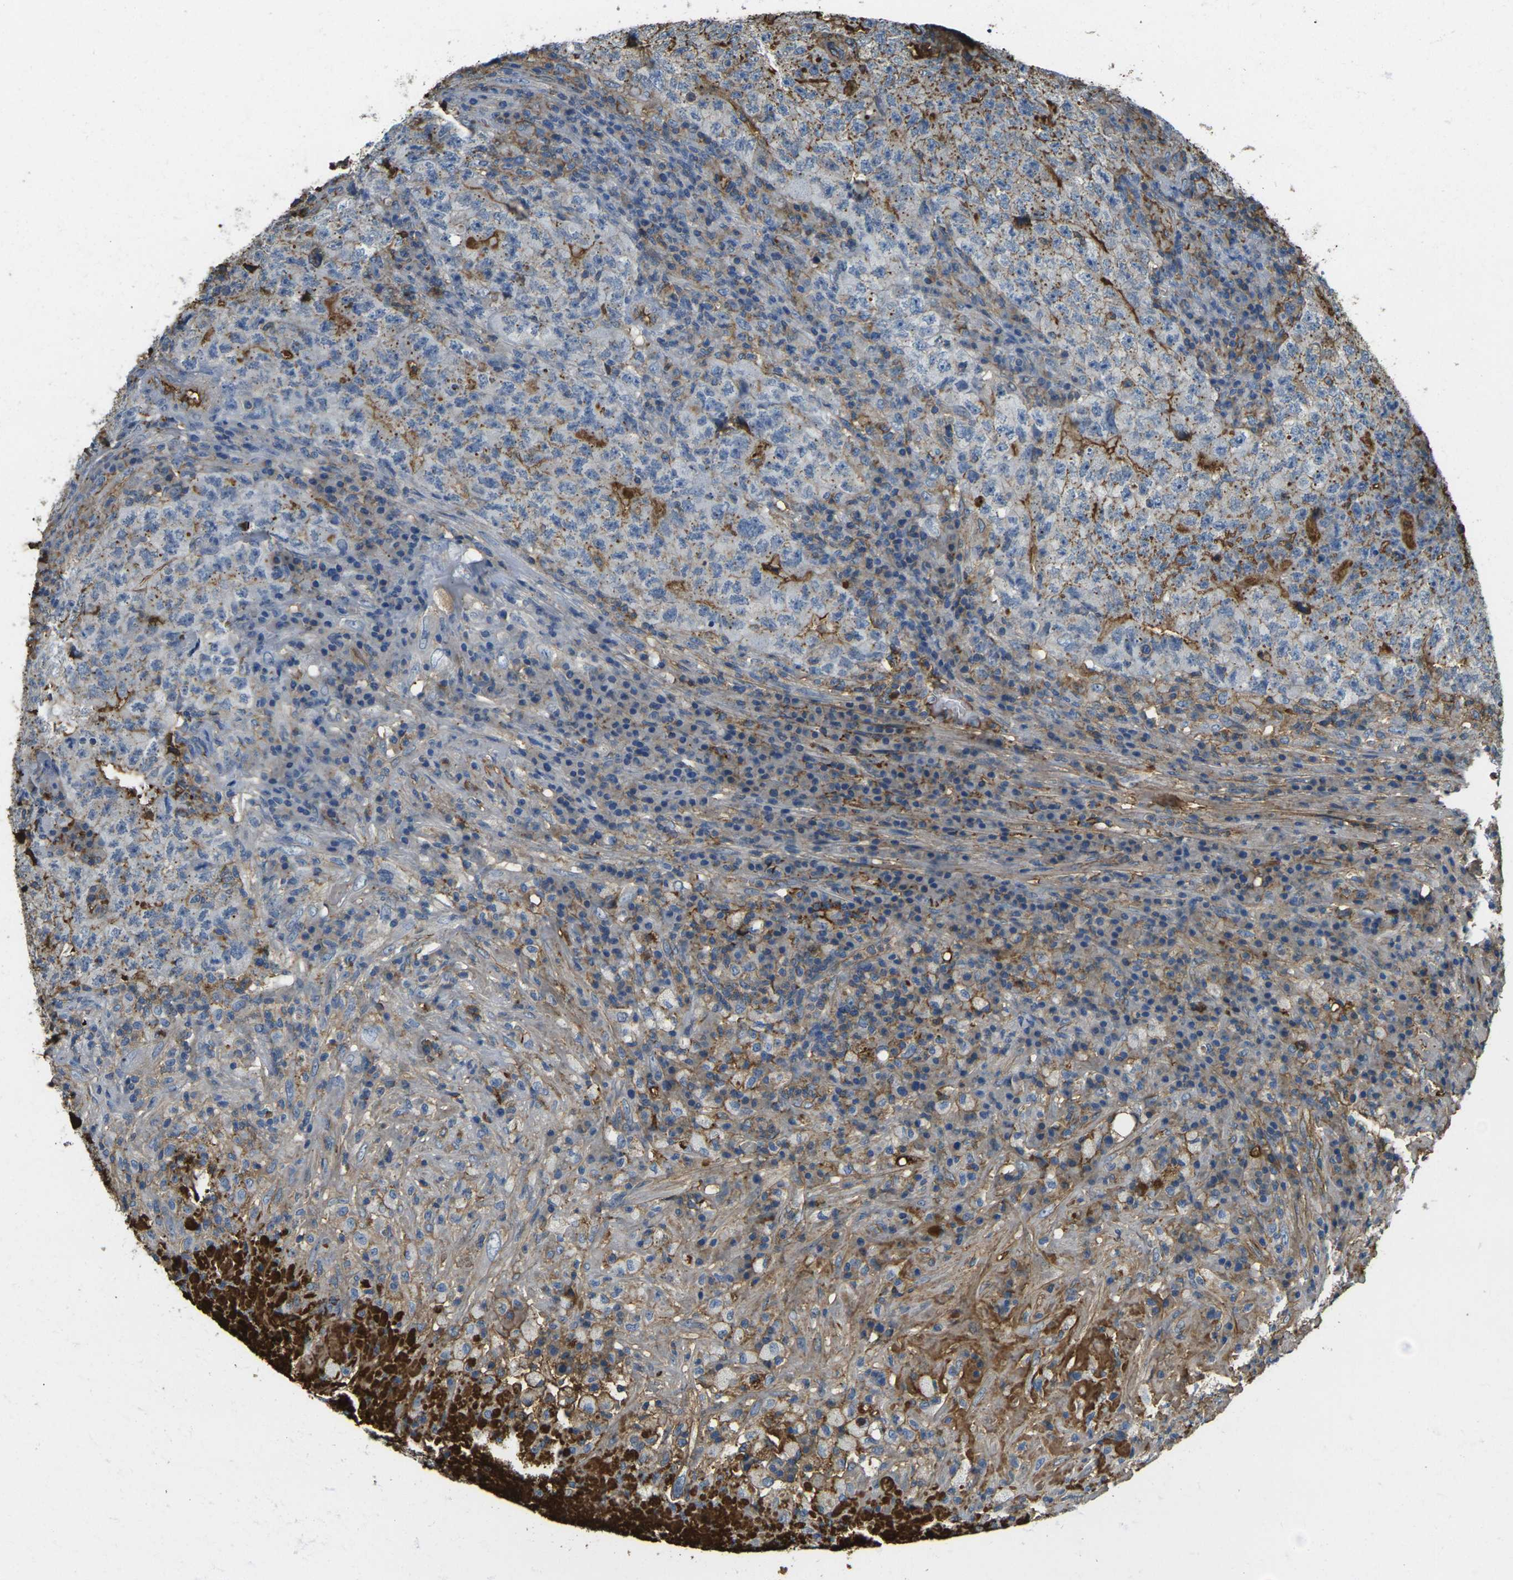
{"staining": {"intensity": "moderate", "quantity": "25%-75%", "location": "cytoplasmic/membranous"}, "tissue": "testis cancer", "cell_type": "Tumor cells", "image_type": "cancer", "snomed": [{"axis": "morphology", "description": "Necrosis, NOS"}, {"axis": "morphology", "description": "Carcinoma, Embryonal, NOS"}, {"axis": "topography", "description": "Testis"}], "caption": "DAB immunohistochemical staining of embryonal carcinoma (testis) reveals moderate cytoplasmic/membranous protein positivity in approximately 25%-75% of tumor cells. Ihc stains the protein in brown and the nuclei are stained blue.", "gene": "PLCD1", "patient": {"sex": "male", "age": 19}}